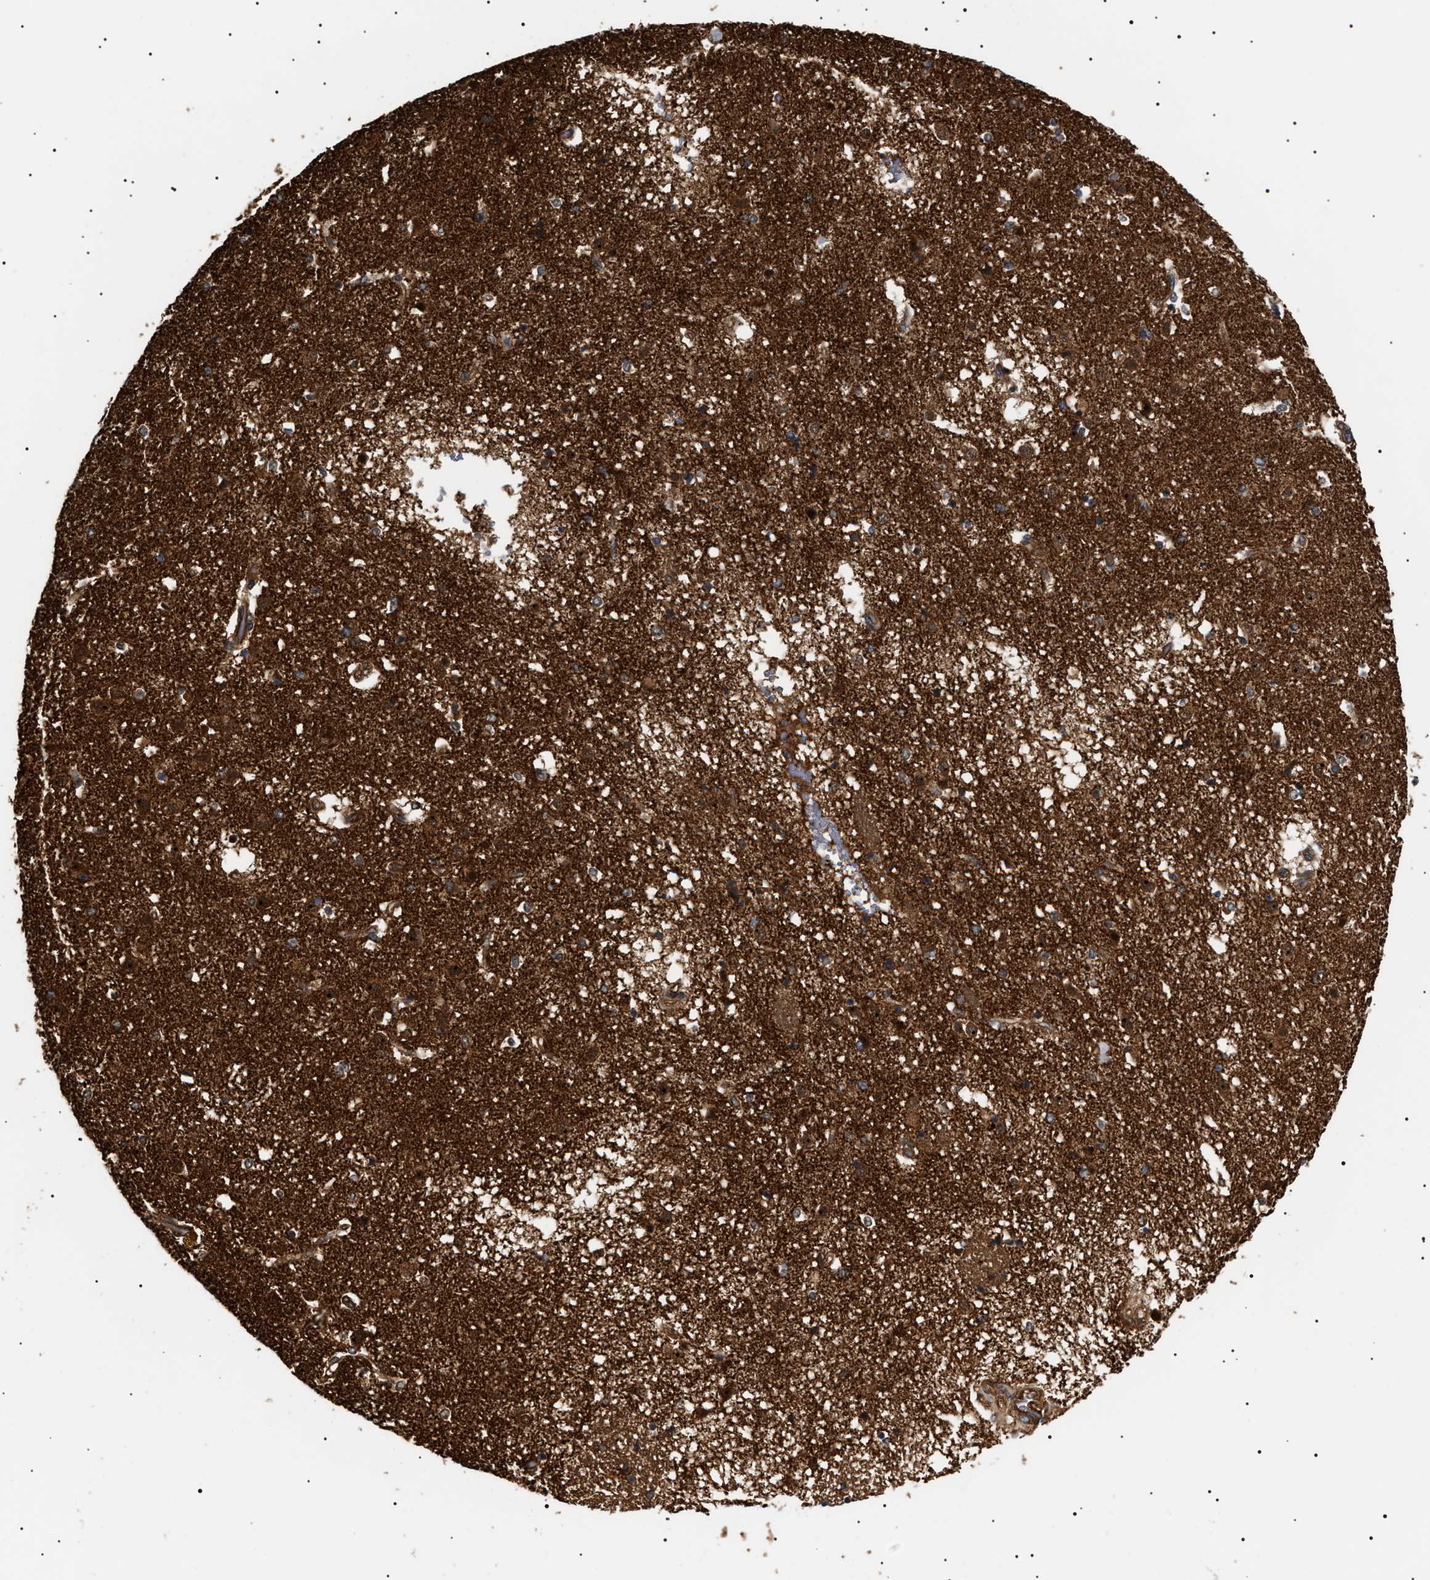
{"staining": {"intensity": "strong", "quantity": ">75%", "location": "cytoplasmic/membranous"}, "tissue": "caudate", "cell_type": "Glial cells", "image_type": "normal", "snomed": [{"axis": "morphology", "description": "Normal tissue, NOS"}, {"axis": "topography", "description": "Lateral ventricle wall"}], "caption": "Strong cytoplasmic/membranous protein expression is identified in approximately >75% of glial cells in caudate. (IHC, brightfield microscopy, high magnification).", "gene": "SH3GLB2", "patient": {"sex": "male", "age": 70}}